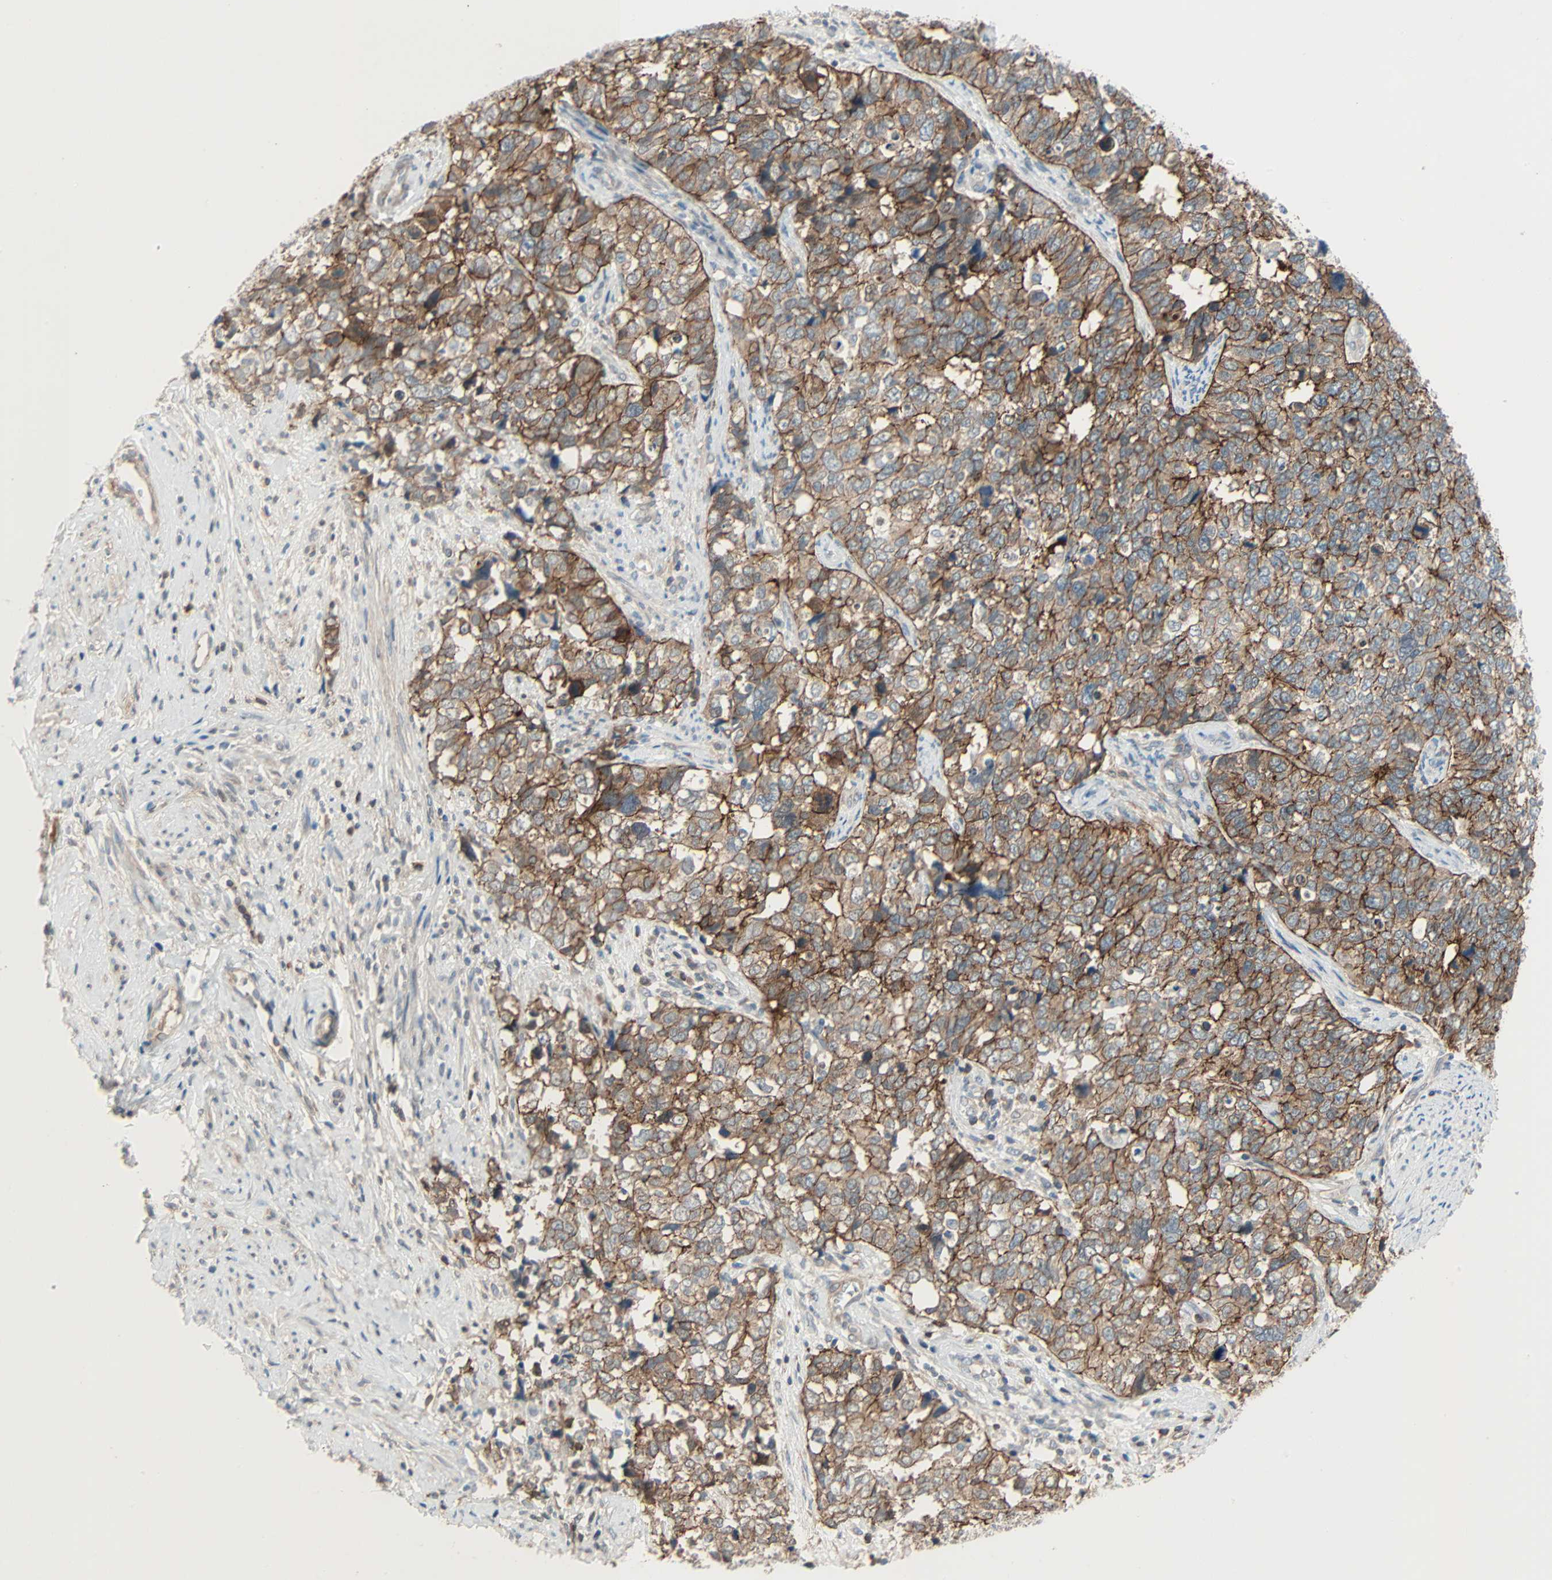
{"staining": {"intensity": "strong", "quantity": ">75%", "location": "cytoplasmic/membranous"}, "tissue": "cervical cancer", "cell_type": "Tumor cells", "image_type": "cancer", "snomed": [{"axis": "morphology", "description": "Squamous cell carcinoma, NOS"}, {"axis": "topography", "description": "Cervix"}], "caption": "Strong cytoplasmic/membranous staining for a protein is appreciated in approximately >75% of tumor cells of cervical cancer using immunohistochemistry (IHC).", "gene": "TNFRSF12A", "patient": {"sex": "female", "age": 63}}